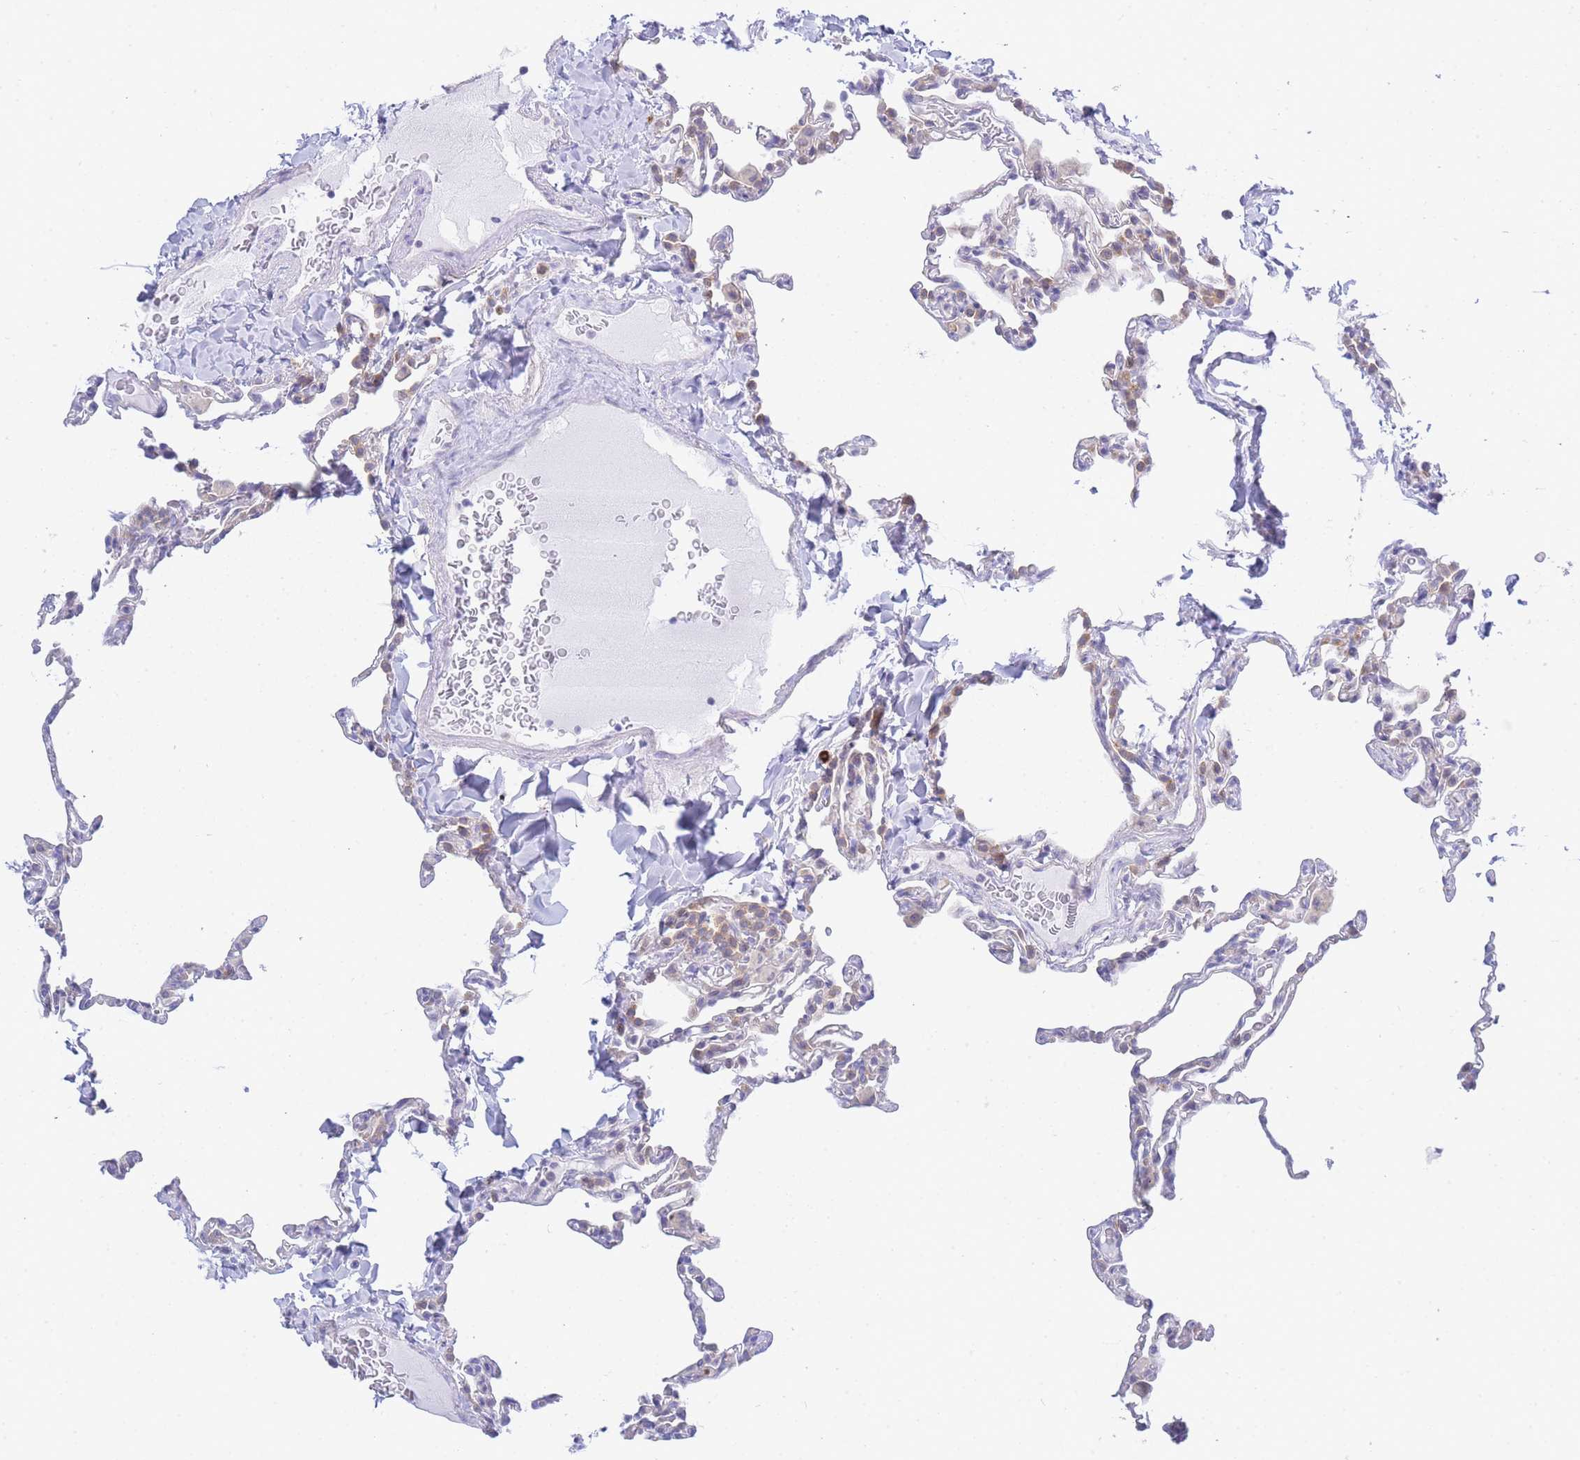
{"staining": {"intensity": "weak", "quantity": "<25%", "location": "cytoplasmic/membranous"}, "tissue": "lung", "cell_type": "Alveolar cells", "image_type": "normal", "snomed": [{"axis": "morphology", "description": "Normal tissue, NOS"}, {"axis": "topography", "description": "Lung"}], "caption": "A photomicrograph of human lung is negative for staining in alveolar cells. (DAB immunohistochemistry (IHC) with hematoxylin counter stain).", "gene": "ZNF510", "patient": {"sex": "male", "age": 20}}